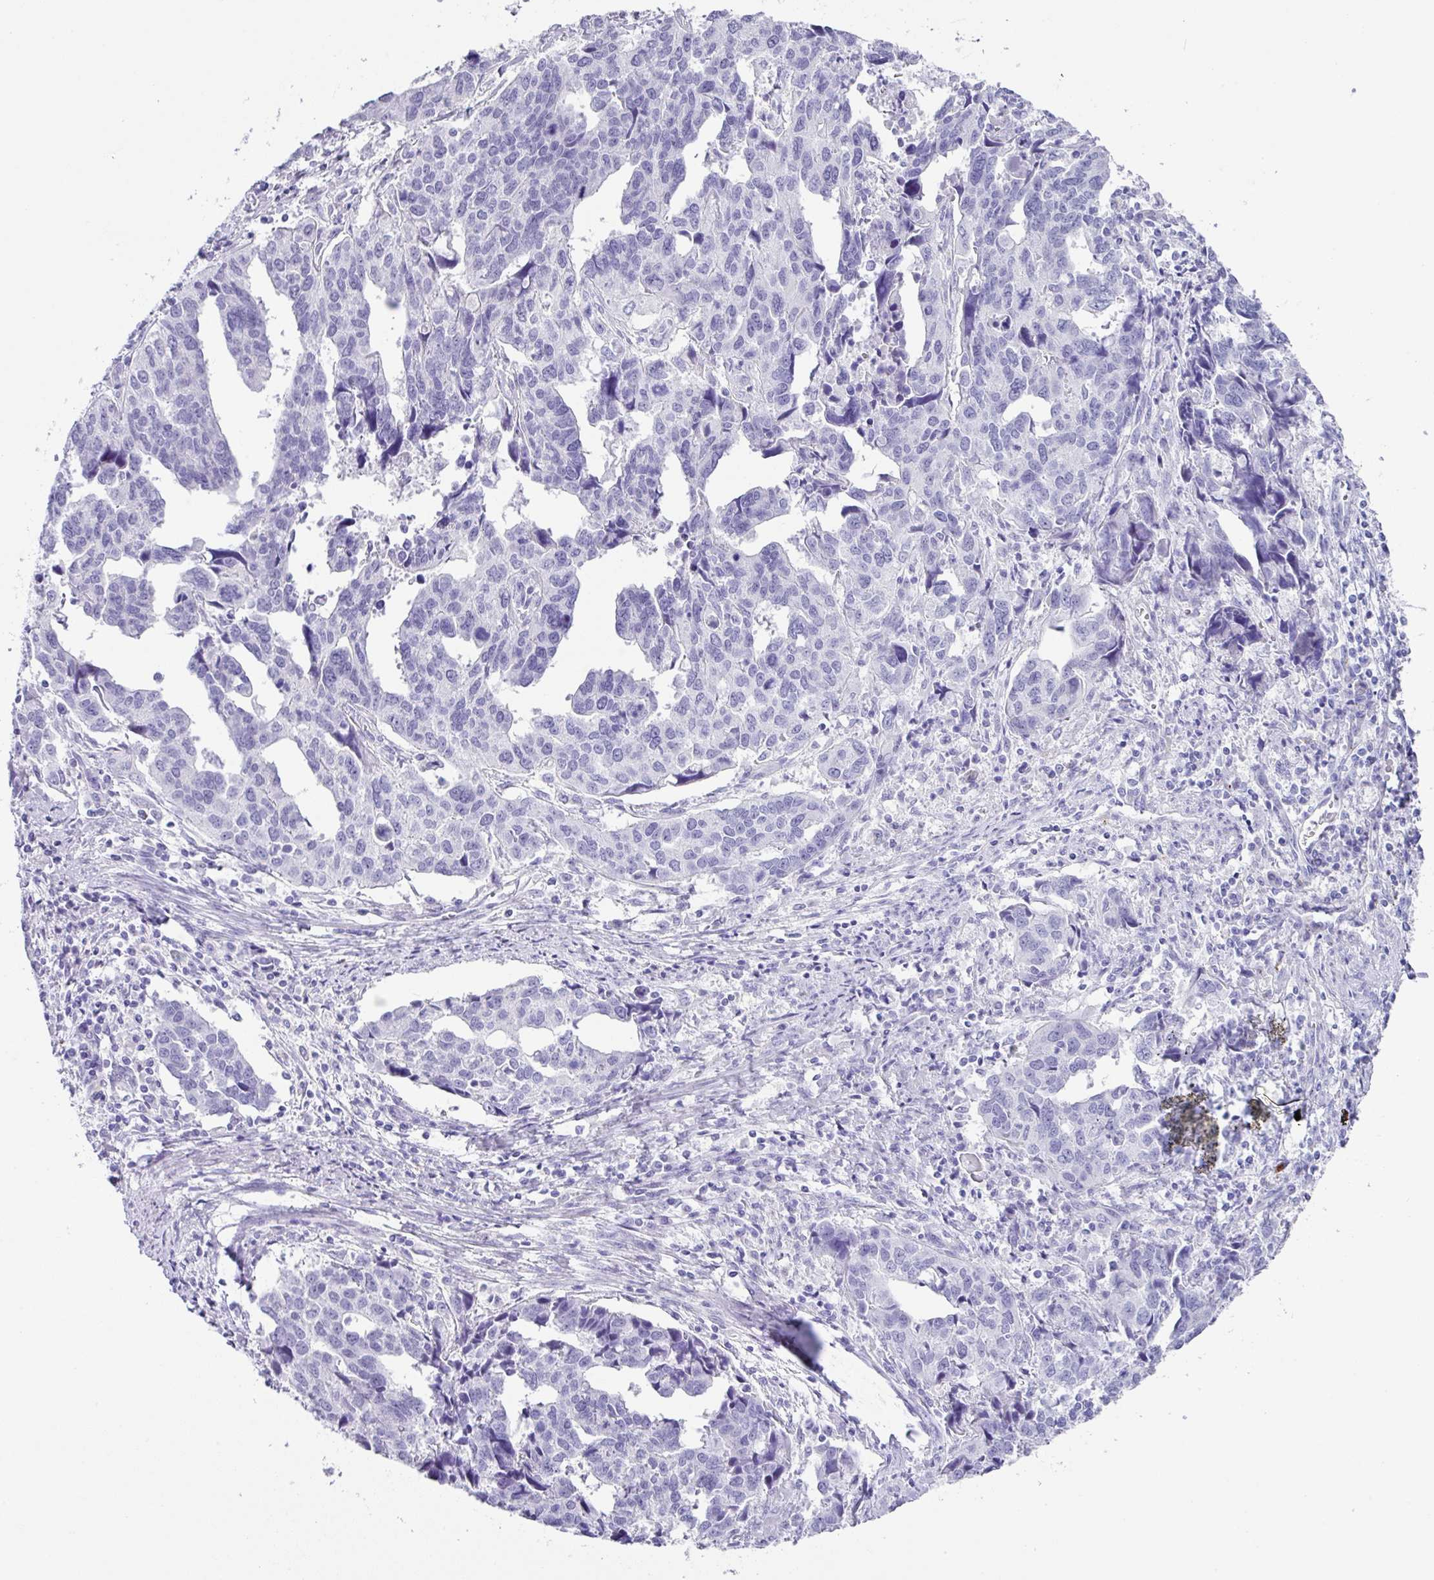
{"staining": {"intensity": "negative", "quantity": "none", "location": "none"}, "tissue": "endometrial cancer", "cell_type": "Tumor cells", "image_type": "cancer", "snomed": [{"axis": "morphology", "description": "Adenocarcinoma, NOS"}, {"axis": "topography", "description": "Endometrium"}], "caption": "IHC photomicrograph of human endometrial cancer (adenocarcinoma) stained for a protein (brown), which shows no positivity in tumor cells.", "gene": "ZG16", "patient": {"sex": "female", "age": 73}}